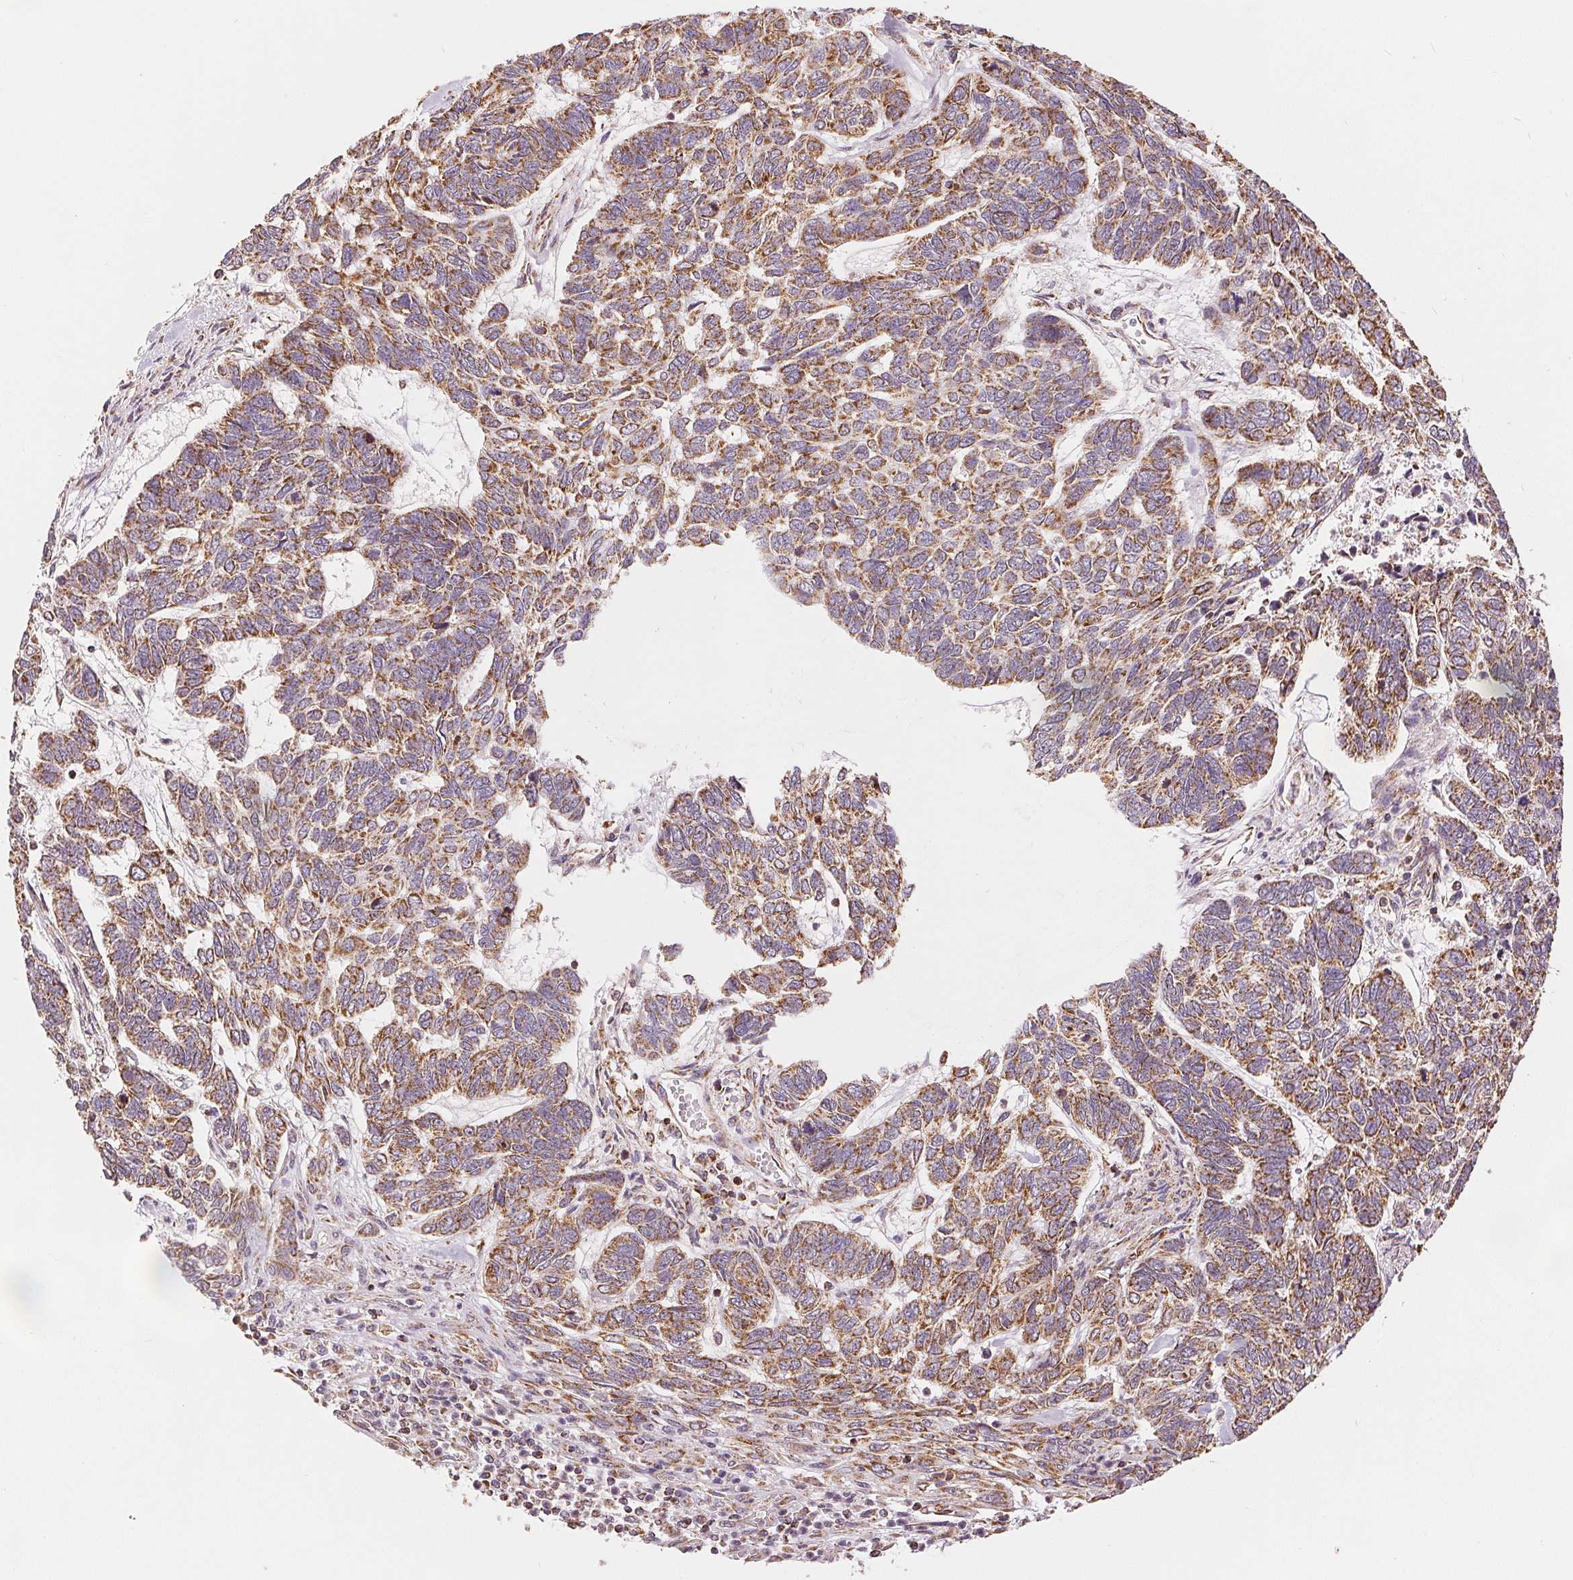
{"staining": {"intensity": "moderate", "quantity": ">75%", "location": "cytoplasmic/membranous"}, "tissue": "skin cancer", "cell_type": "Tumor cells", "image_type": "cancer", "snomed": [{"axis": "morphology", "description": "Basal cell carcinoma"}, {"axis": "topography", "description": "Skin"}], "caption": "About >75% of tumor cells in skin cancer (basal cell carcinoma) show moderate cytoplasmic/membranous protein expression as visualized by brown immunohistochemical staining.", "gene": "SDHB", "patient": {"sex": "female", "age": 65}}